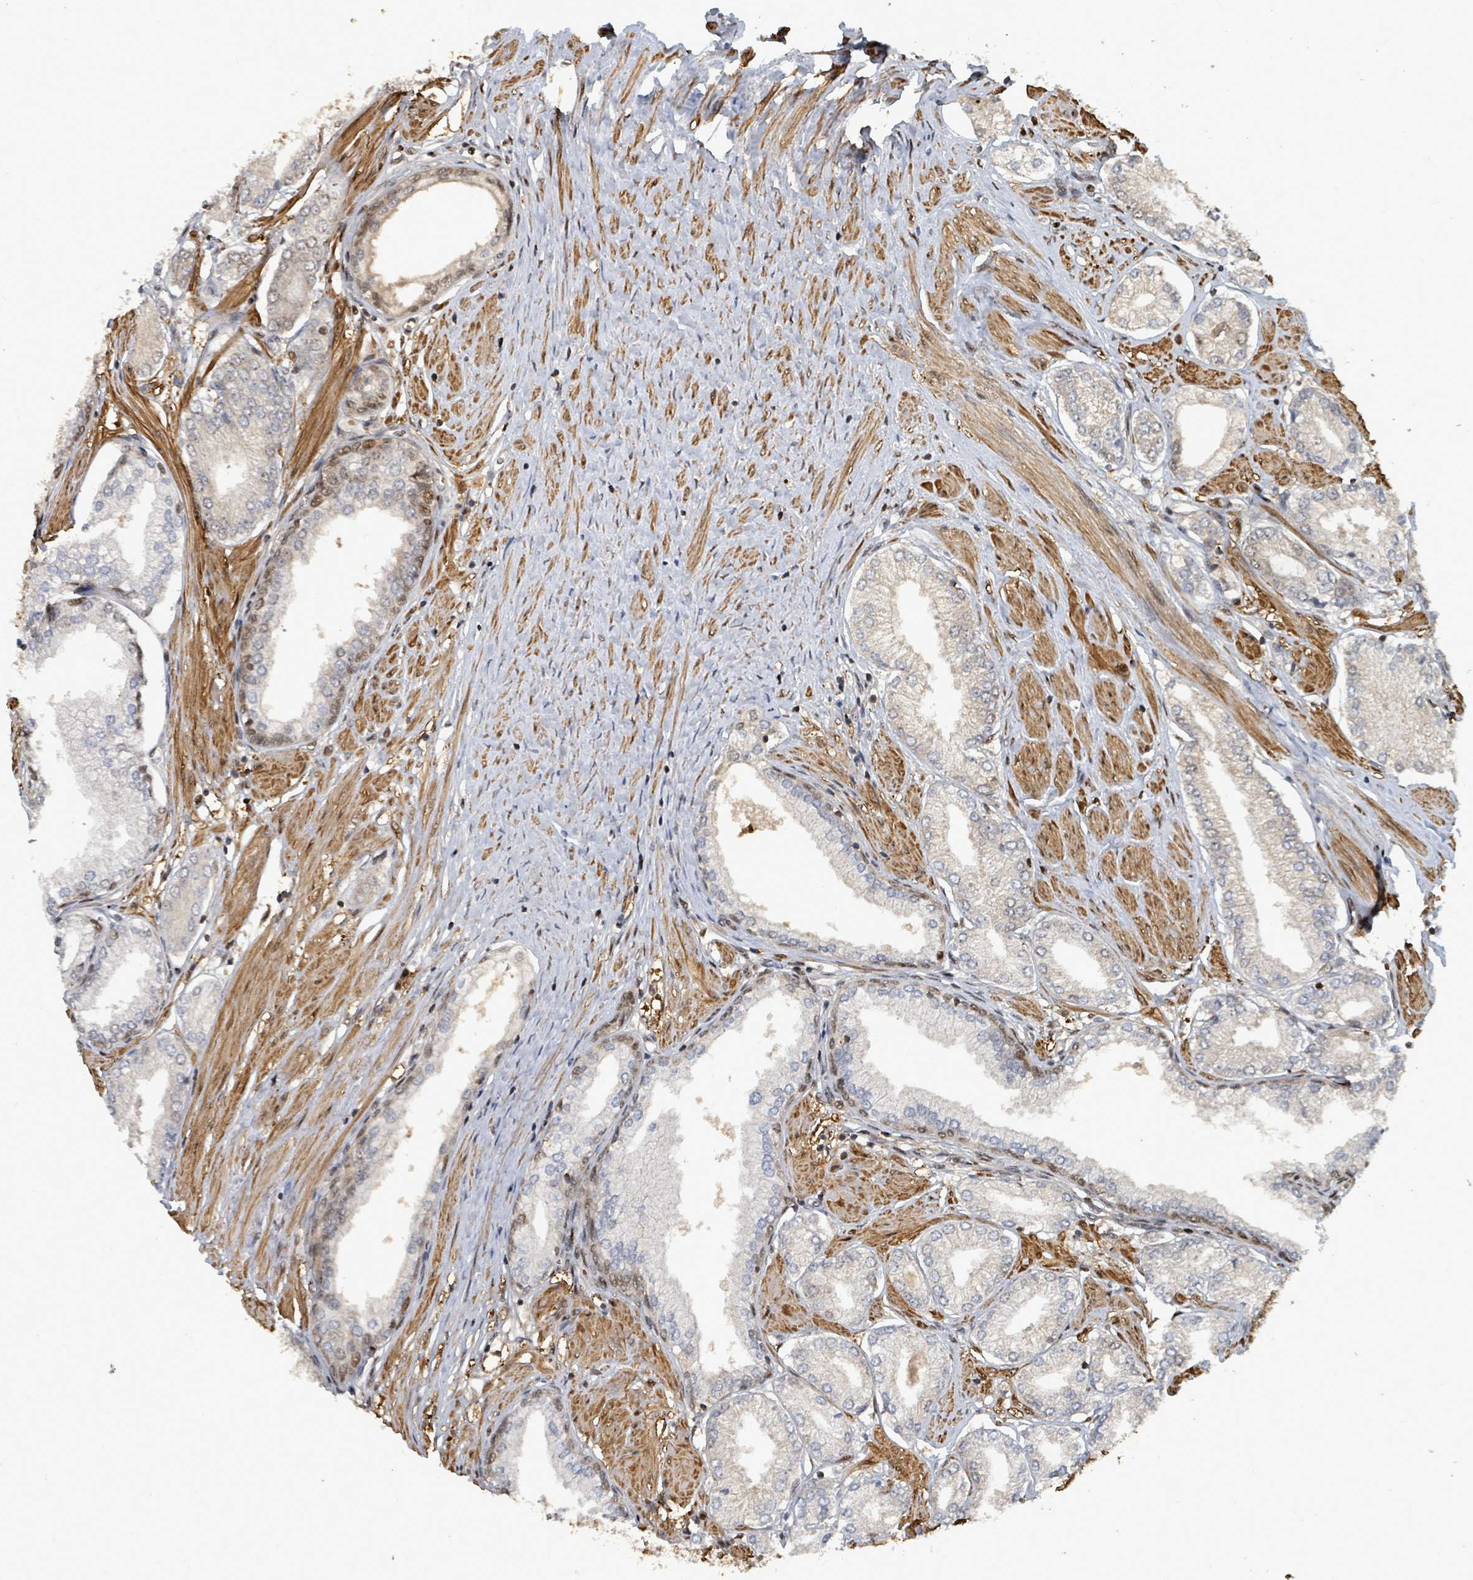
{"staining": {"intensity": "weak", "quantity": "<25%", "location": "nuclear"}, "tissue": "prostate cancer", "cell_type": "Tumor cells", "image_type": "cancer", "snomed": [{"axis": "morphology", "description": "Adenocarcinoma, High grade"}, {"axis": "topography", "description": "Prostate and seminal vesicle, NOS"}], "caption": "Micrograph shows no protein expression in tumor cells of prostate adenocarcinoma (high-grade) tissue.", "gene": "TRDMT1", "patient": {"sex": "male", "age": 64}}